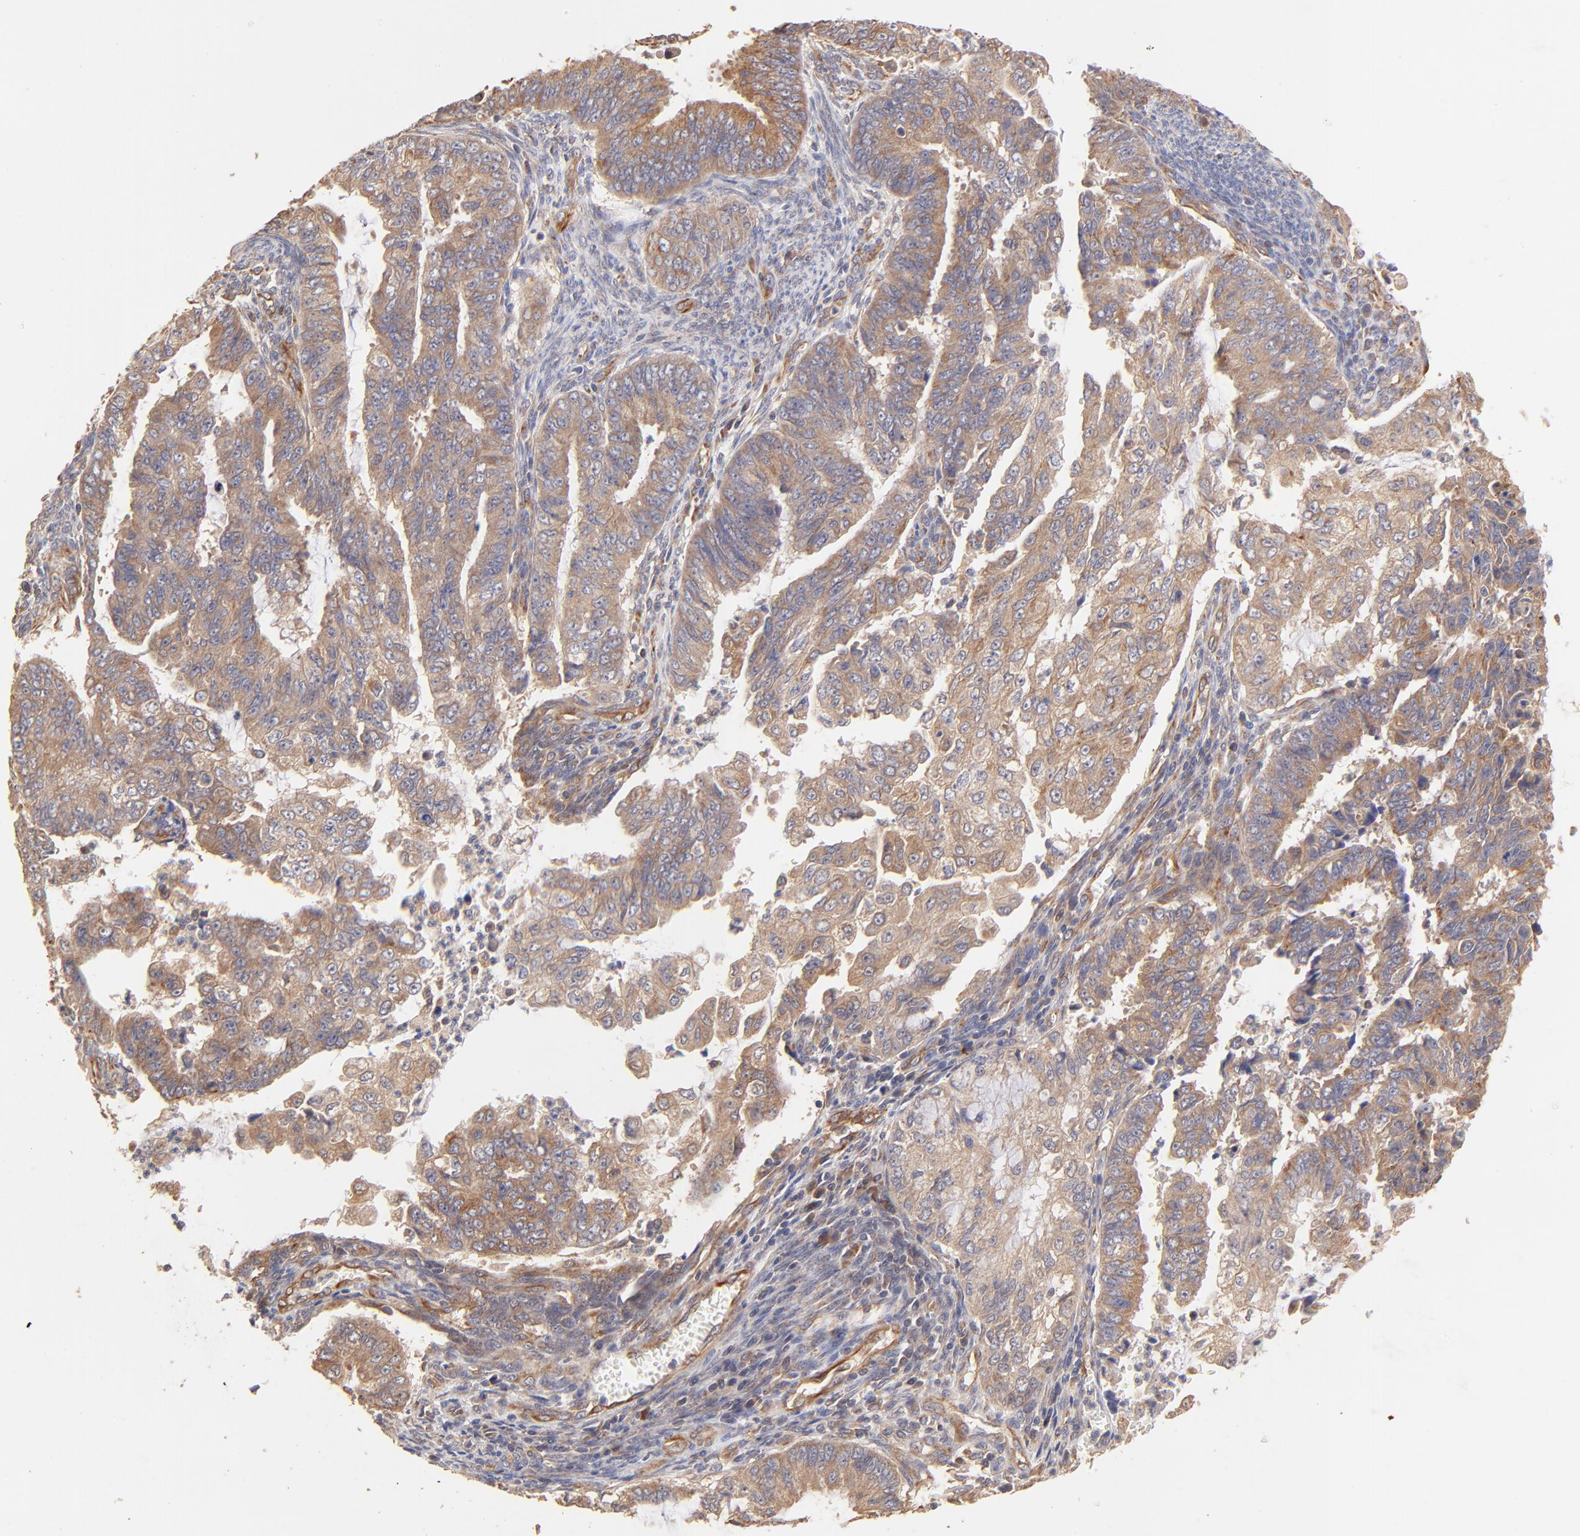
{"staining": {"intensity": "moderate", "quantity": ">75%", "location": "cytoplasmic/membranous"}, "tissue": "endometrial cancer", "cell_type": "Tumor cells", "image_type": "cancer", "snomed": [{"axis": "morphology", "description": "Adenocarcinoma, NOS"}, {"axis": "topography", "description": "Endometrium"}], "caption": "A brown stain labels moderate cytoplasmic/membranous positivity of a protein in endometrial cancer (adenocarcinoma) tumor cells.", "gene": "TNFAIP3", "patient": {"sex": "female", "age": 75}}